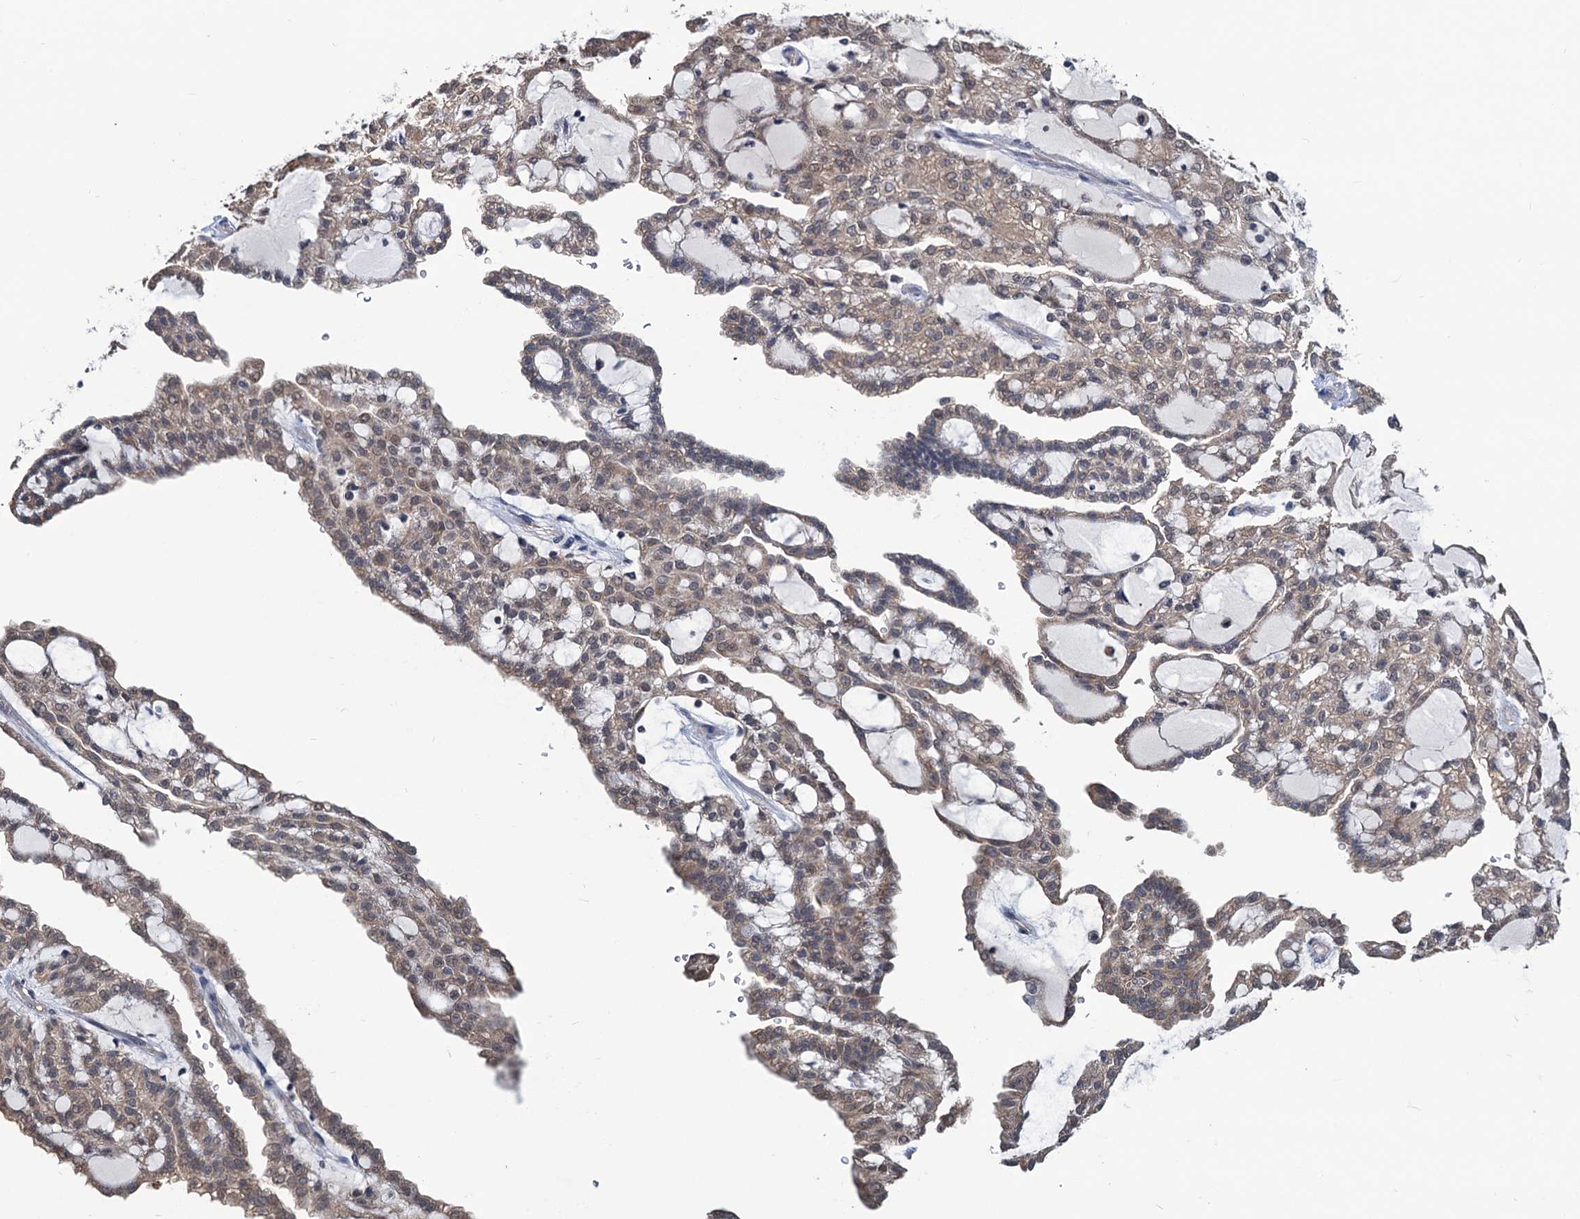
{"staining": {"intensity": "moderate", "quantity": ">75%", "location": "cytoplasmic/membranous,nuclear"}, "tissue": "renal cancer", "cell_type": "Tumor cells", "image_type": "cancer", "snomed": [{"axis": "morphology", "description": "Adenocarcinoma, NOS"}, {"axis": "topography", "description": "Kidney"}], "caption": "There is medium levels of moderate cytoplasmic/membranous and nuclear expression in tumor cells of renal cancer, as demonstrated by immunohistochemical staining (brown color).", "gene": "RTKN2", "patient": {"sex": "male", "age": 63}}